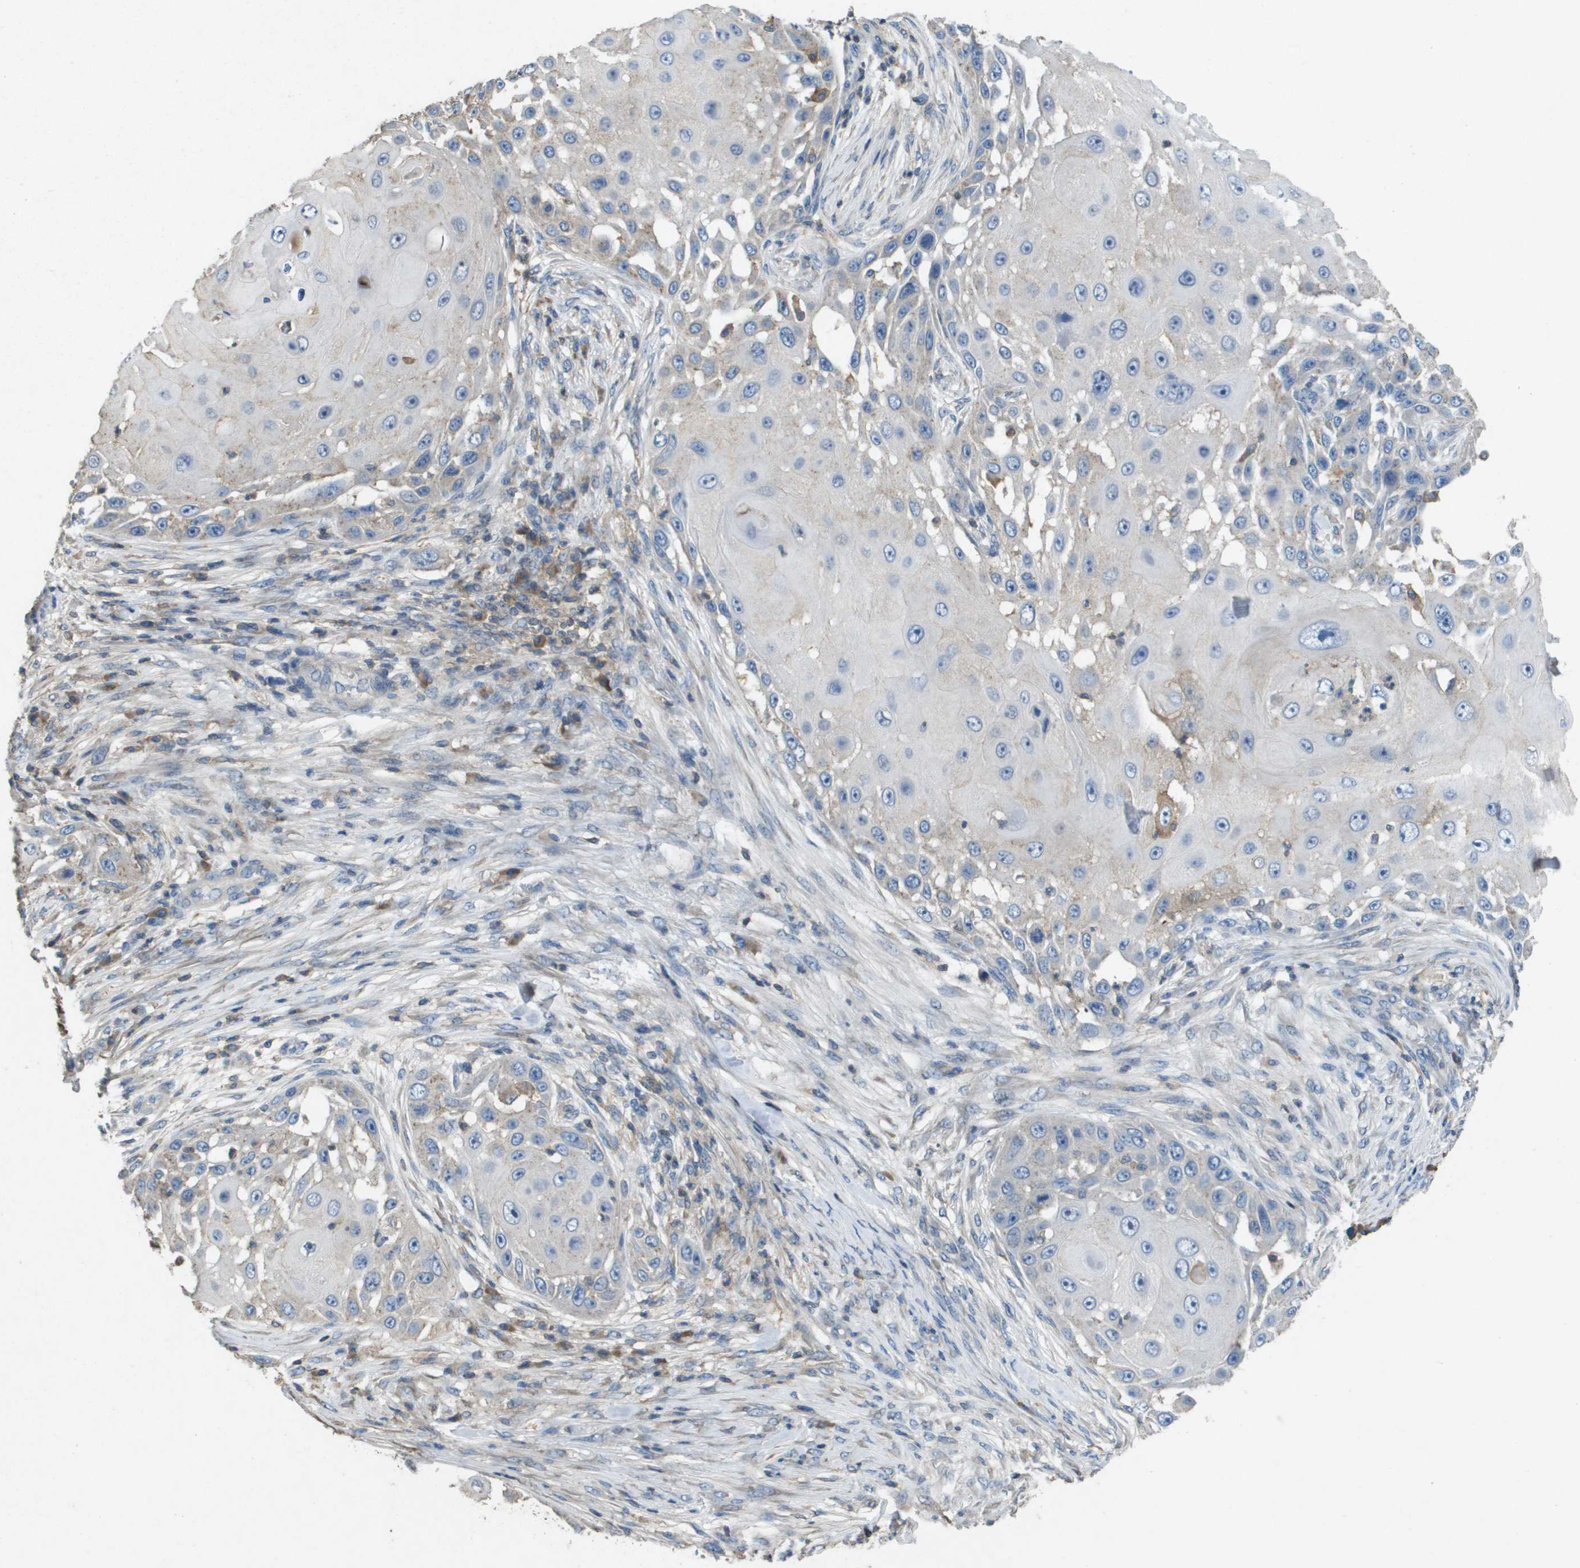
{"staining": {"intensity": "weak", "quantity": "<25%", "location": "cytoplasmic/membranous"}, "tissue": "skin cancer", "cell_type": "Tumor cells", "image_type": "cancer", "snomed": [{"axis": "morphology", "description": "Squamous cell carcinoma, NOS"}, {"axis": "topography", "description": "Skin"}], "caption": "Immunohistochemistry (IHC) of squamous cell carcinoma (skin) shows no expression in tumor cells.", "gene": "CLCA4", "patient": {"sex": "female", "age": 44}}